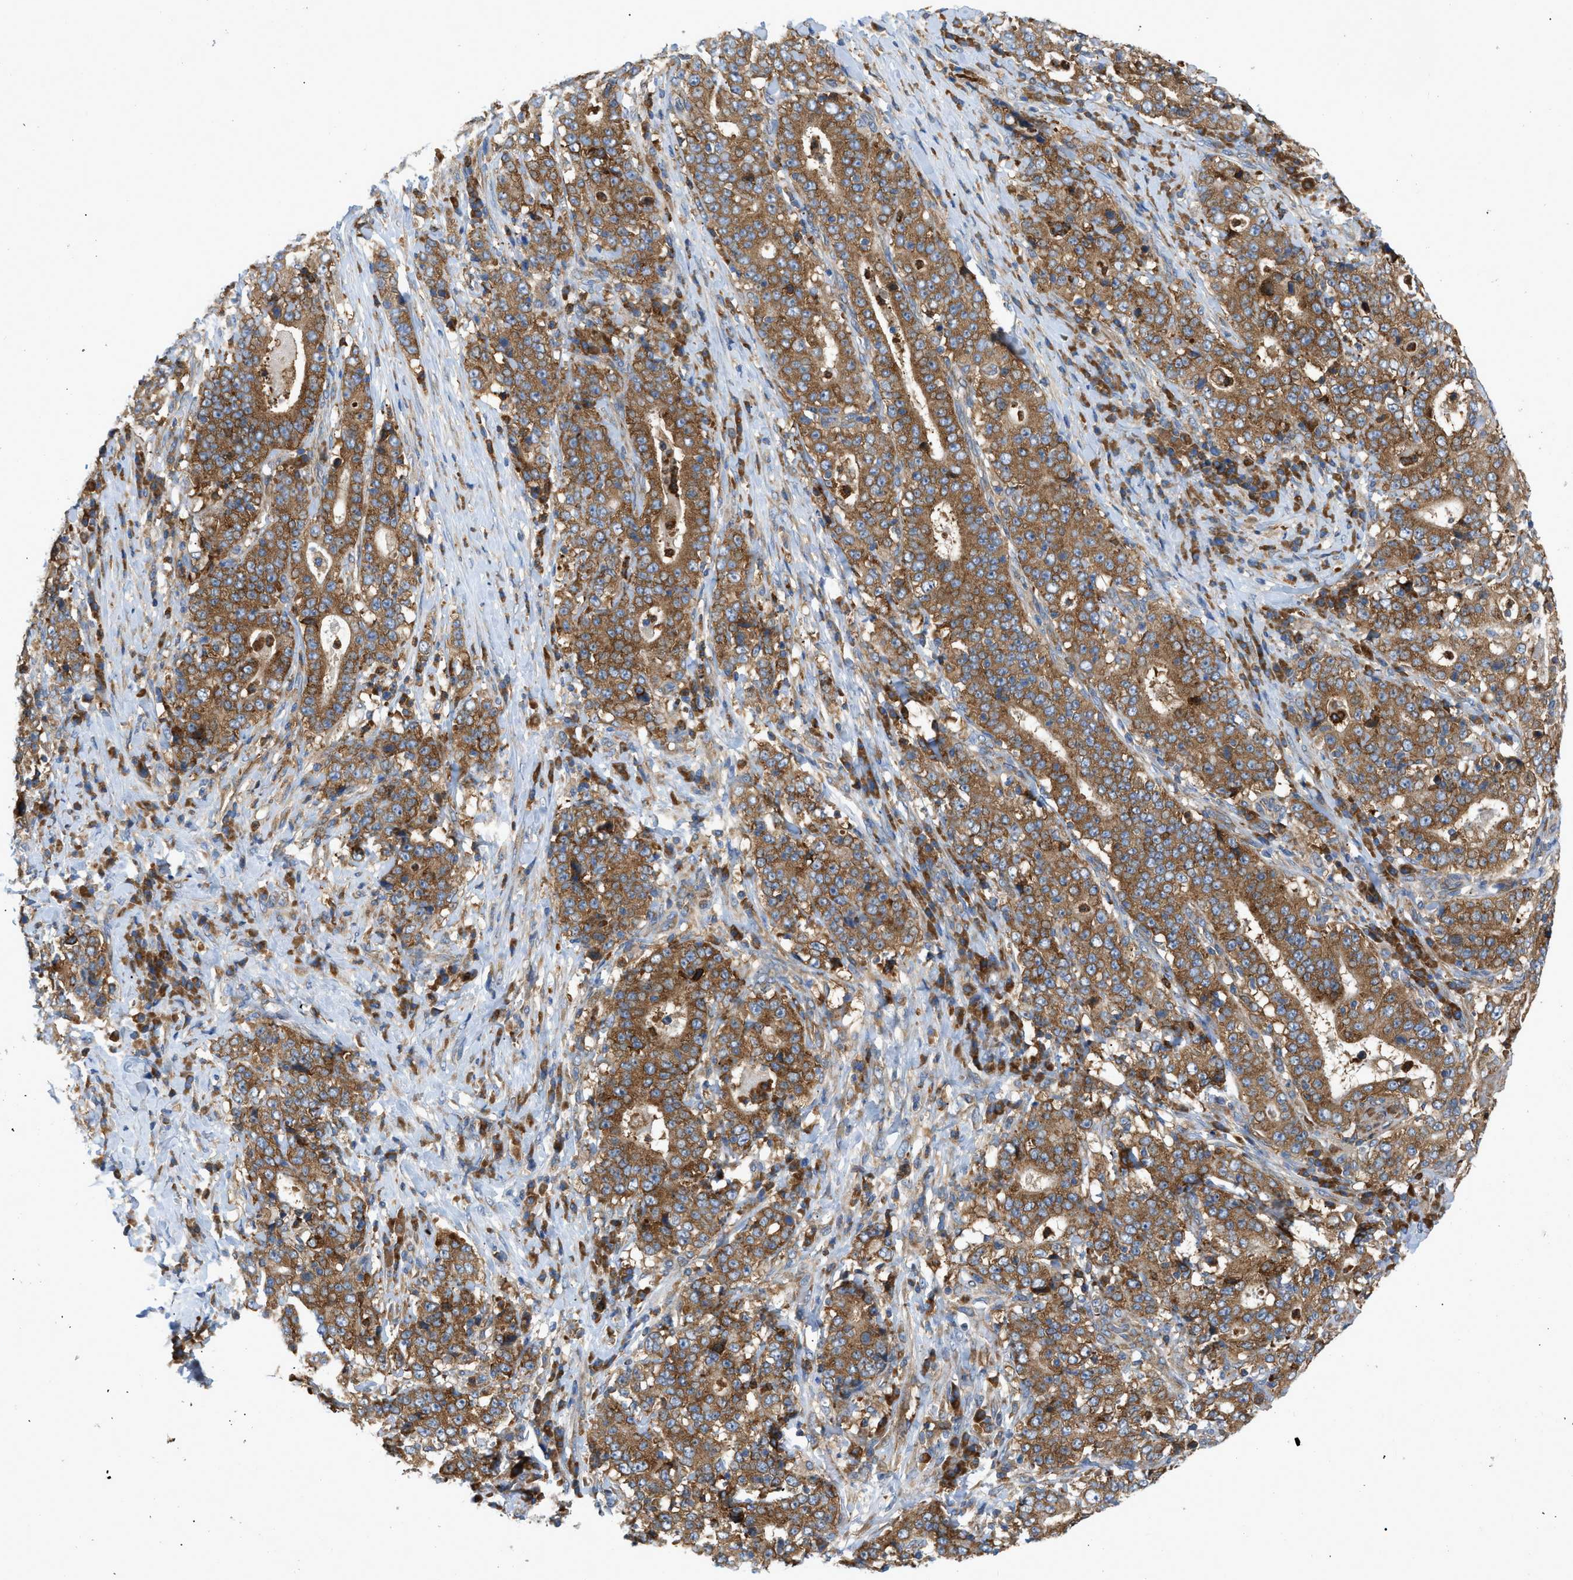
{"staining": {"intensity": "moderate", "quantity": ">75%", "location": "cytoplasmic/membranous"}, "tissue": "stomach cancer", "cell_type": "Tumor cells", "image_type": "cancer", "snomed": [{"axis": "morphology", "description": "Normal tissue, NOS"}, {"axis": "morphology", "description": "Adenocarcinoma, NOS"}, {"axis": "topography", "description": "Stomach, upper"}, {"axis": "topography", "description": "Stomach"}], "caption": "Immunohistochemical staining of human stomach cancer shows medium levels of moderate cytoplasmic/membranous protein positivity in approximately >75% of tumor cells.", "gene": "GPAT4", "patient": {"sex": "male", "age": 59}}